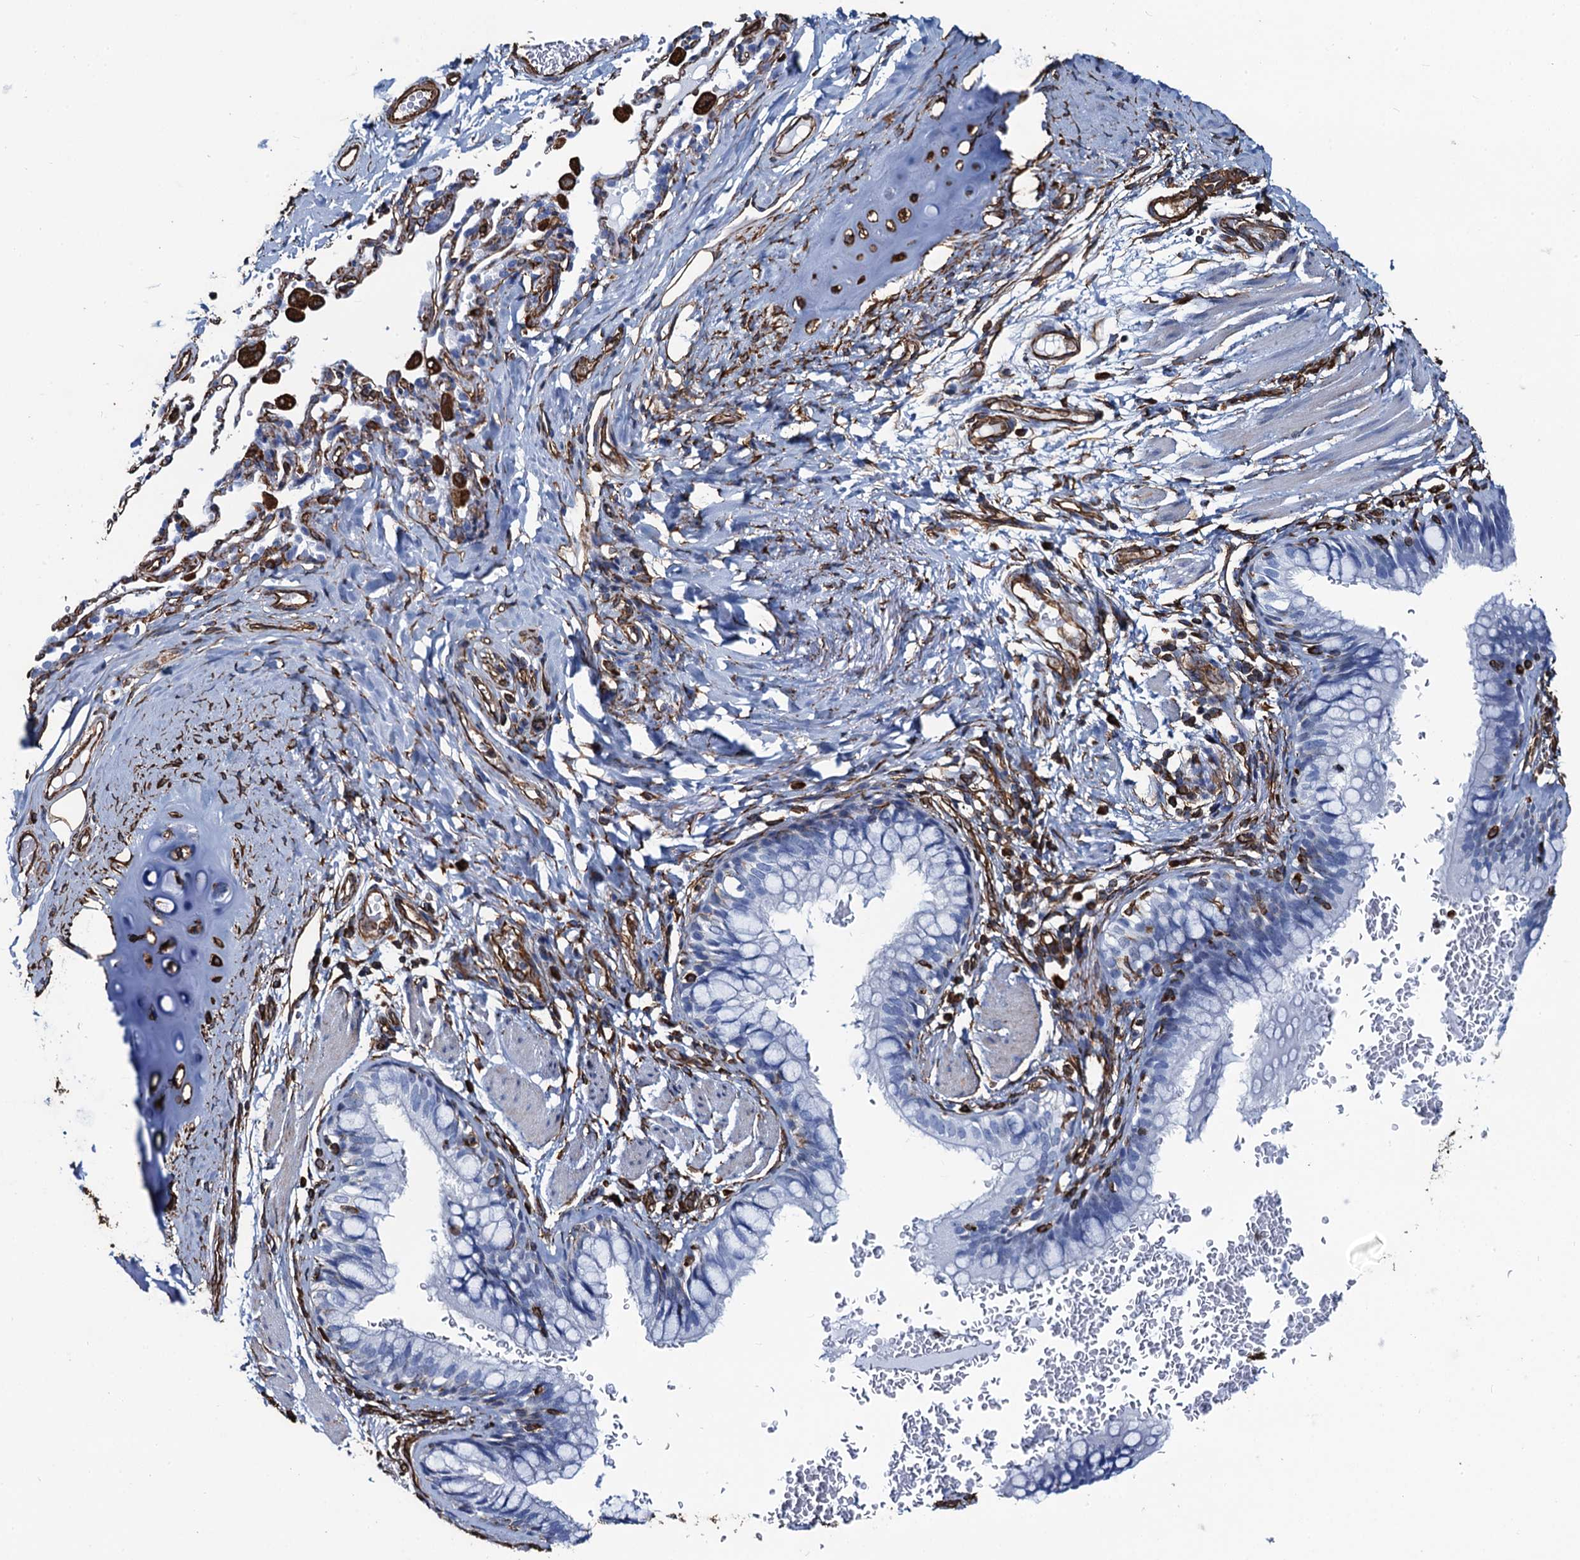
{"staining": {"intensity": "negative", "quantity": "none", "location": "none"}, "tissue": "bronchus", "cell_type": "Respiratory epithelial cells", "image_type": "normal", "snomed": [{"axis": "morphology", "description": "Normal tissue, NOS"}, {"axis": "topography", "description": "Cartilage tissue"}, {"axis": "topography", "description": "Bronchus"}], "caption": "This micrograph is of benign bronchus stained with immunohistochemistry (IHC) to label a protein in brown with the nuclei are counter-stained blue. There is no expression in respiratory epithelial cells. (DAB (3,3'-diaminobenzidine) immunohistochemistry, high magnification).", "gene": "PGM2", "patient": {"sex": "female", "age": 36}}